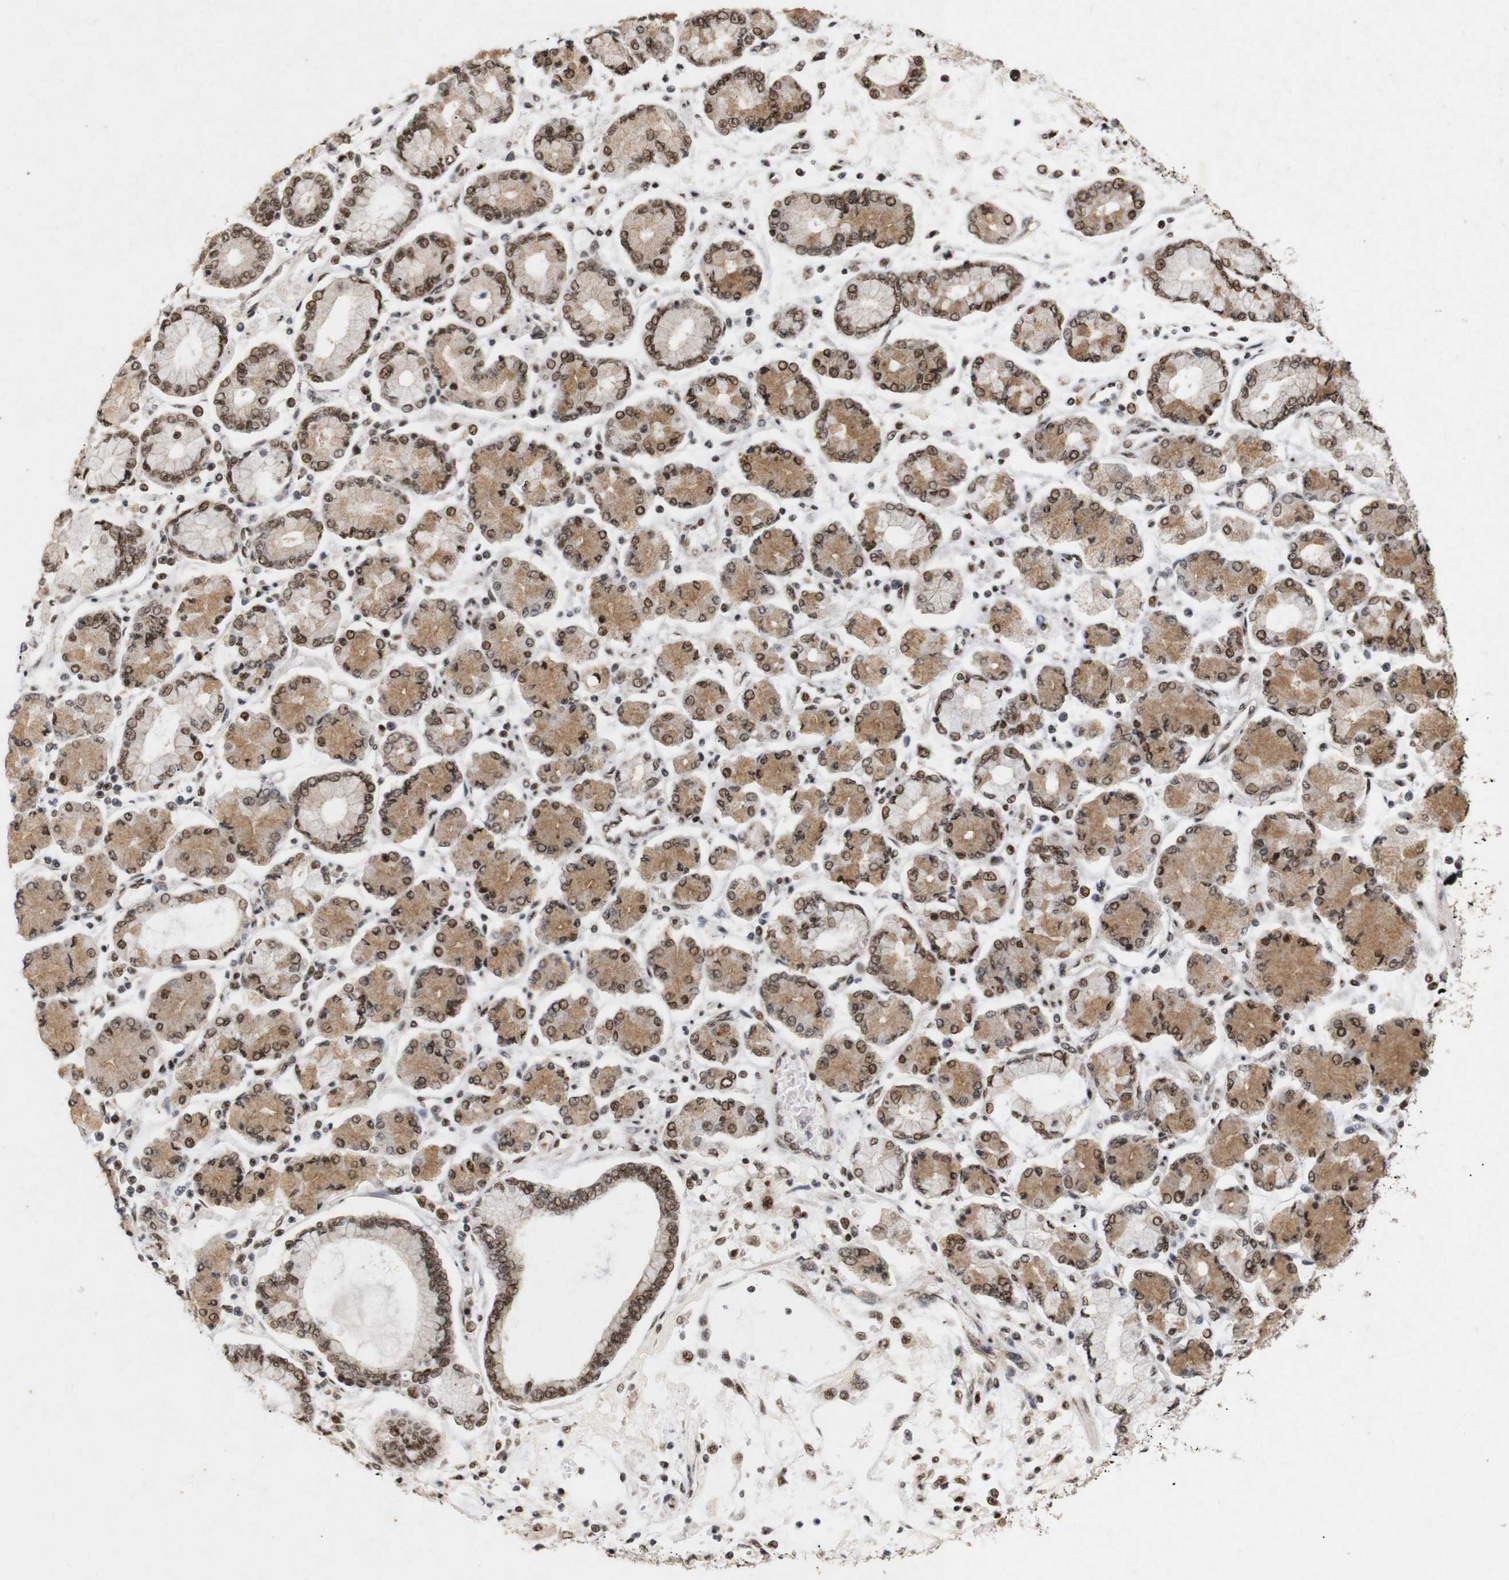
{"staining": {"intensity": "moderate", "quantity": ">75%", "location": "nuclear"}, "tissue": "stomach cancer", "cell_type": "Tumor cells", "image_type": "cancer", "snomed": [{"axis": "morphology", "description": "Adenocarcinoma, NOS"}, {"axis": "topography", "description": "Stomach"}], "caption": "Human stomach adenocarcinoma stained with a protein marker demonstrates moderate staining in tumor cells.", "gene": "PYM1", "patient": {"sex": "male", "age": 76}}